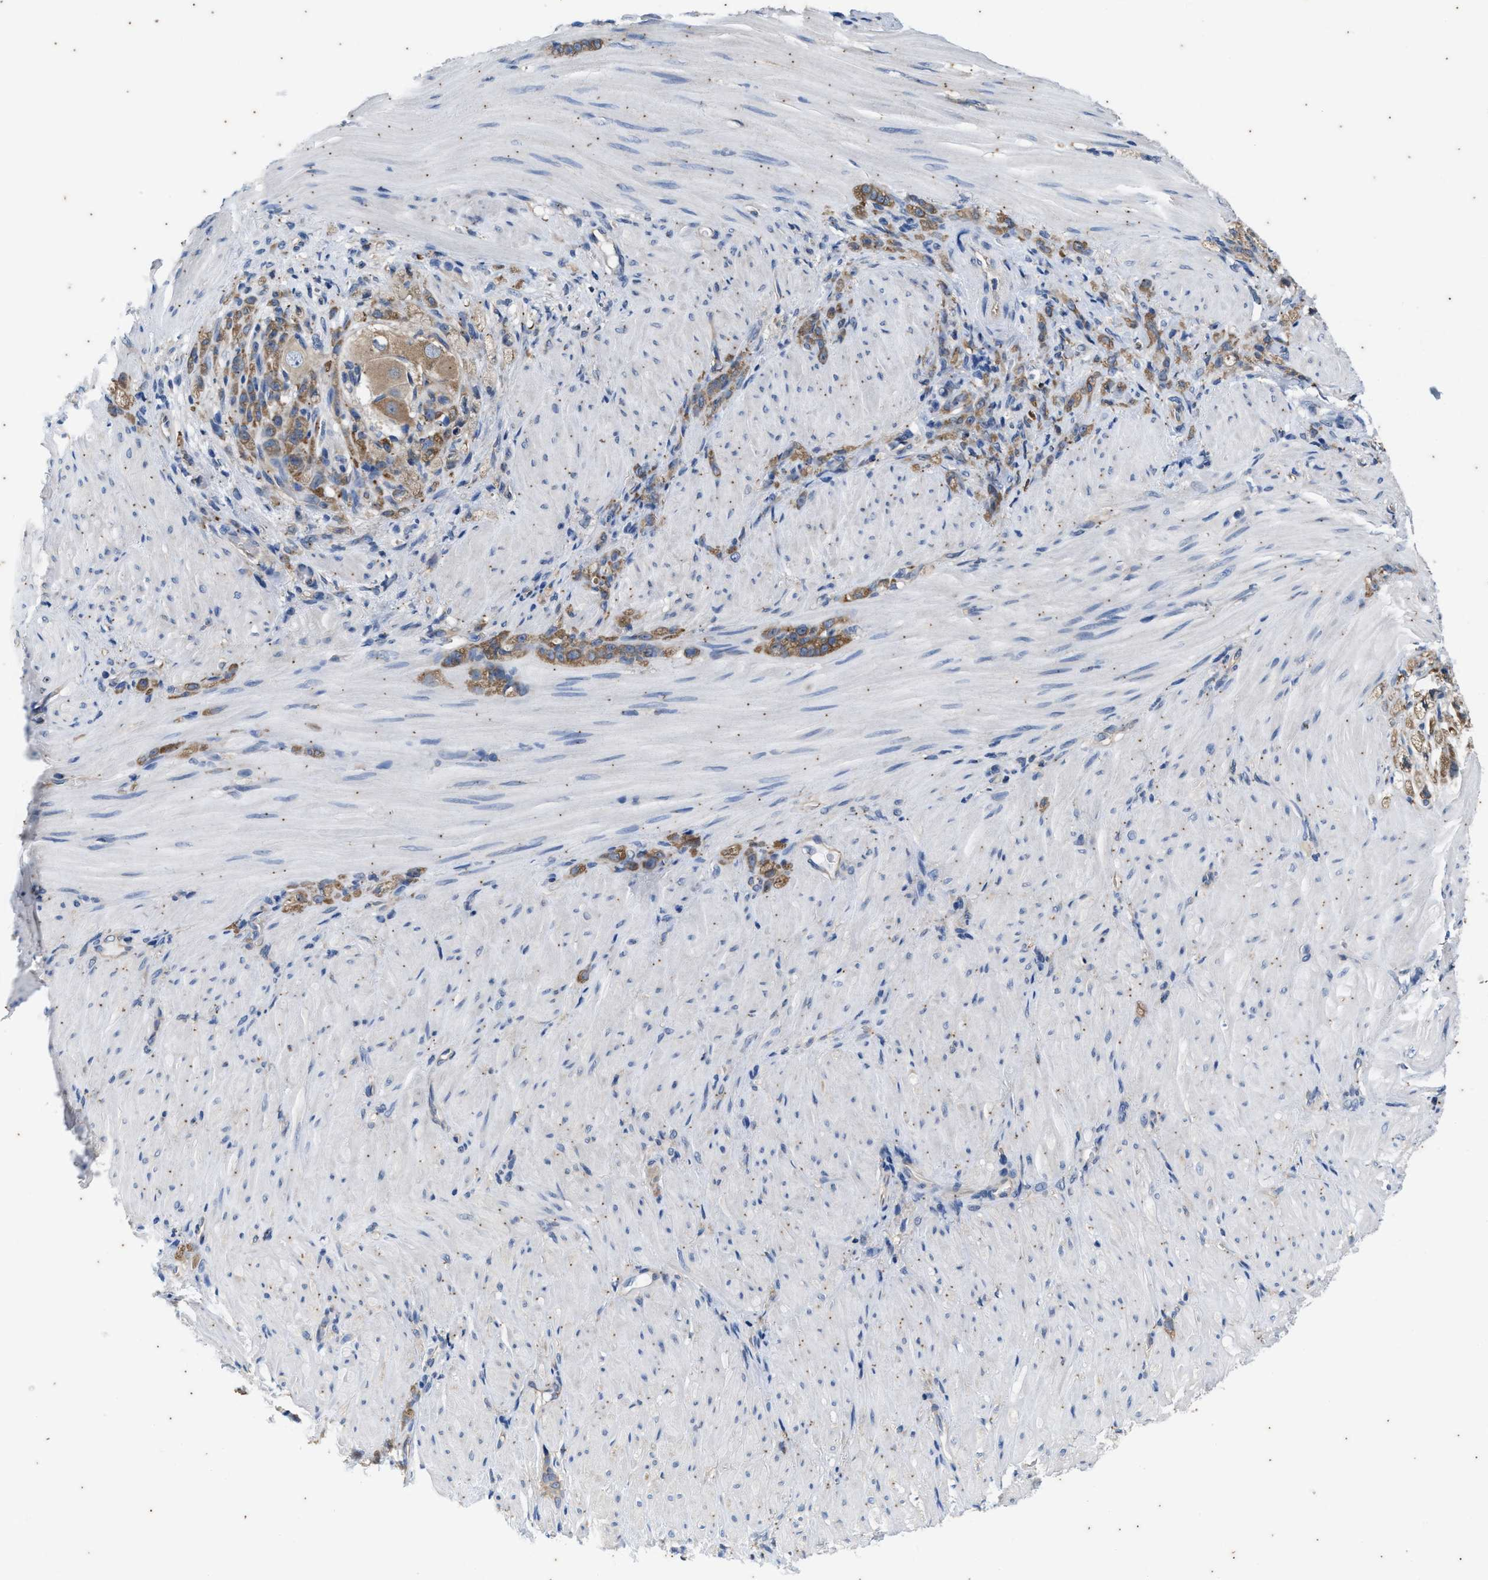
{"staining": {"intensity": "moderate", "quantity": ">75%", "location": "cytoplasmic/membranous"}, "tissue": "stomach cancer", "cell_type": "Tumor cells", "image_type": "cancer", "snomed": [{"axis": "morphology", "description": "Normal tissue, NOS"}, {"axis": "morphology", "description": "Adenocarcinoma, NOS"}, {"axis": "topography", "description": "Stomach"}], "caption": "Stomach cancer (adenocarcinoma) was stained to show a protein in brown. There is medium levels of moderate cytoplasmic/membranous expression in approximately >75% of tumor cells.", "gene": "COX19", "patient": {"sex": "male", "age": 82}}